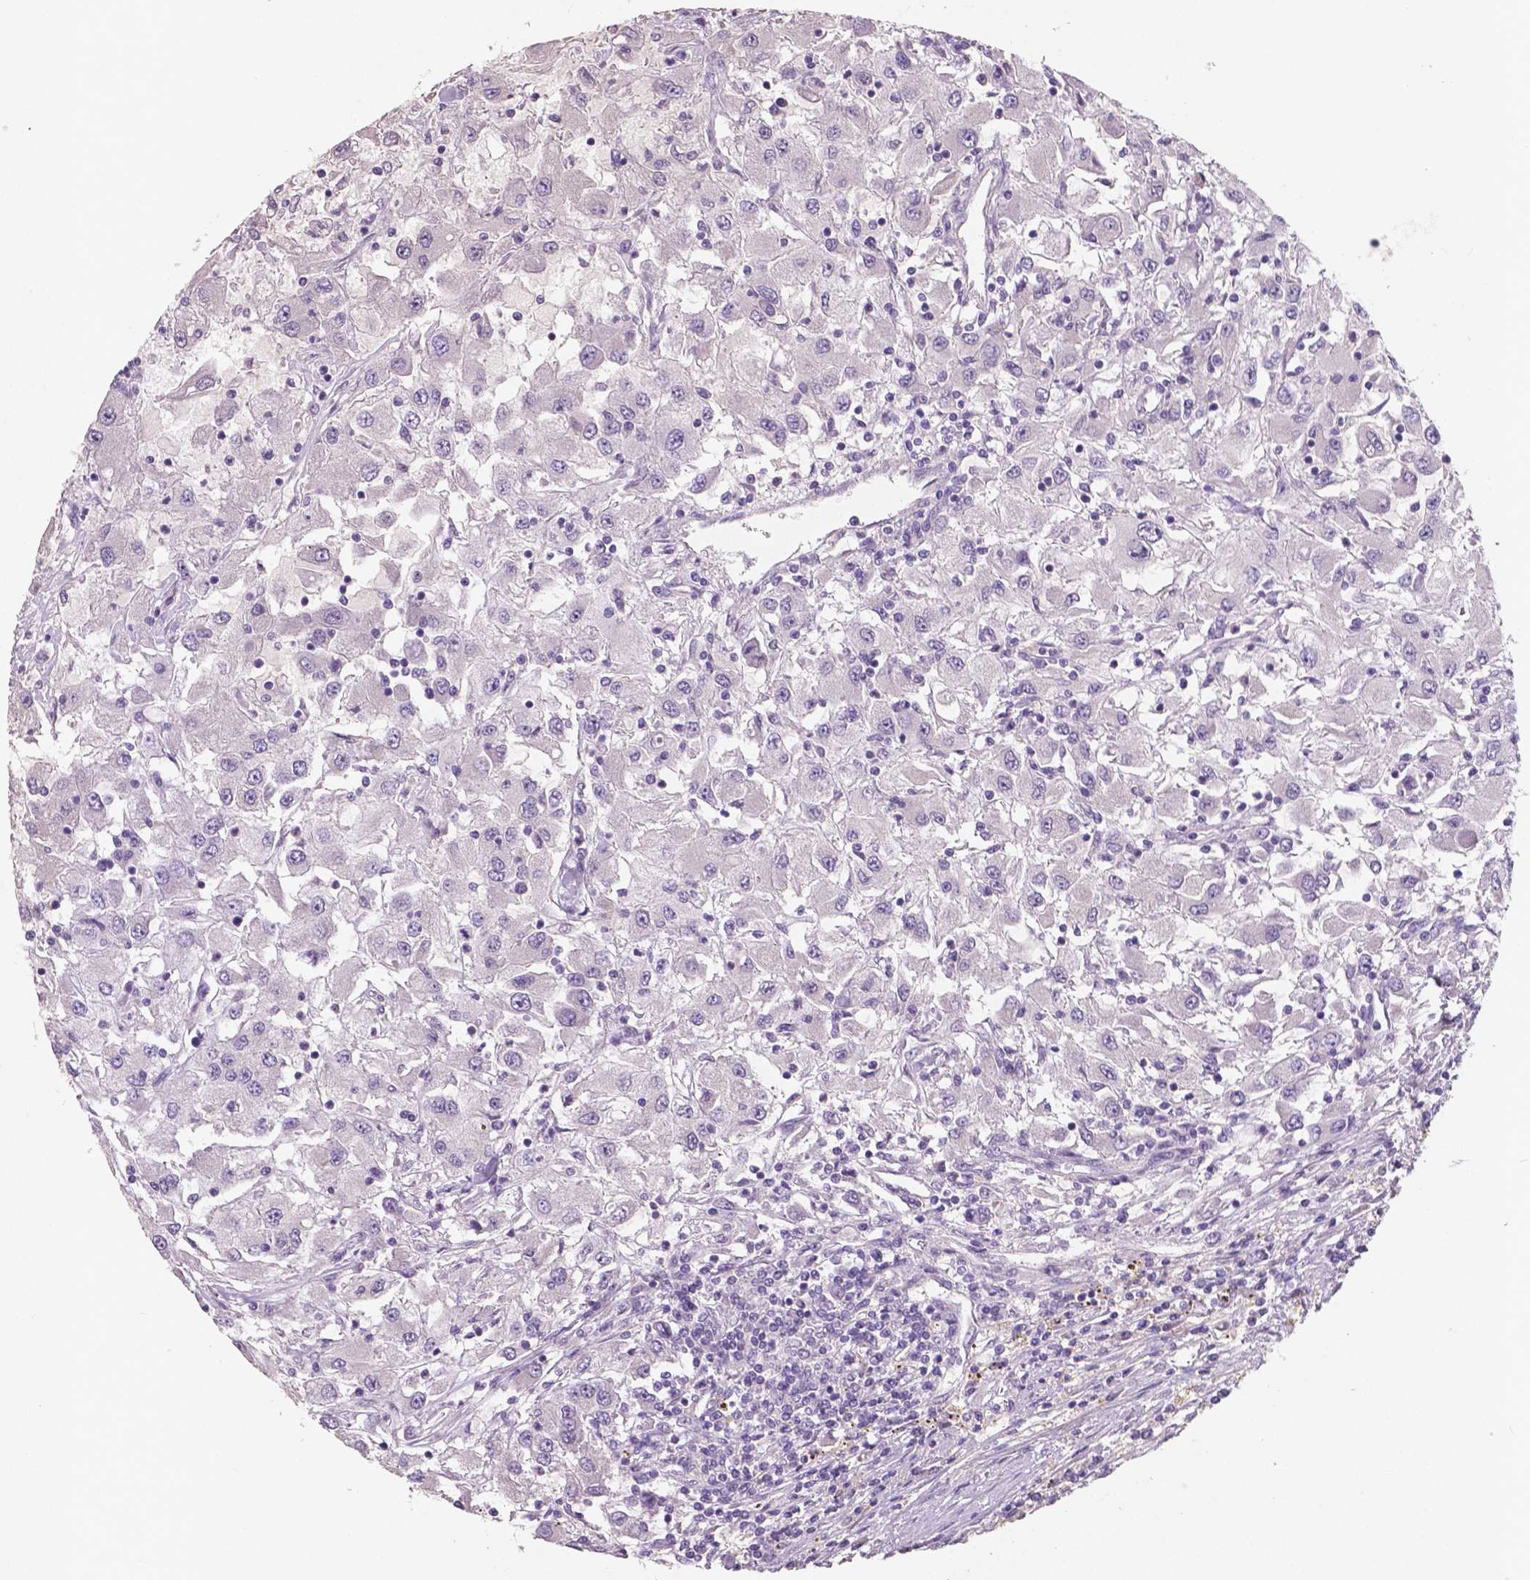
{"staining": {"intensity": "negative", "quantity": "none", "location": "none"}, "tissue": "renal cancer", "cell_type": "Tumor cells", "image_type": "cancer", "snomed": [{"axis": "morphology", "description": "Adenocarcinoma, NOS"}, {"axis": "topography", "description": "Kidney"}], "caption": "IHC of renal cancer (adenocarcinoma) displays no staining in tumor cells. (Stains: DAB immunohistochemistry (IHC) with hematoxylin counter stain, Microscopy: brightfield microscopy at high magnification).", "gene": "LSM14B", "patient": {"sex": "female", "age": 67}}